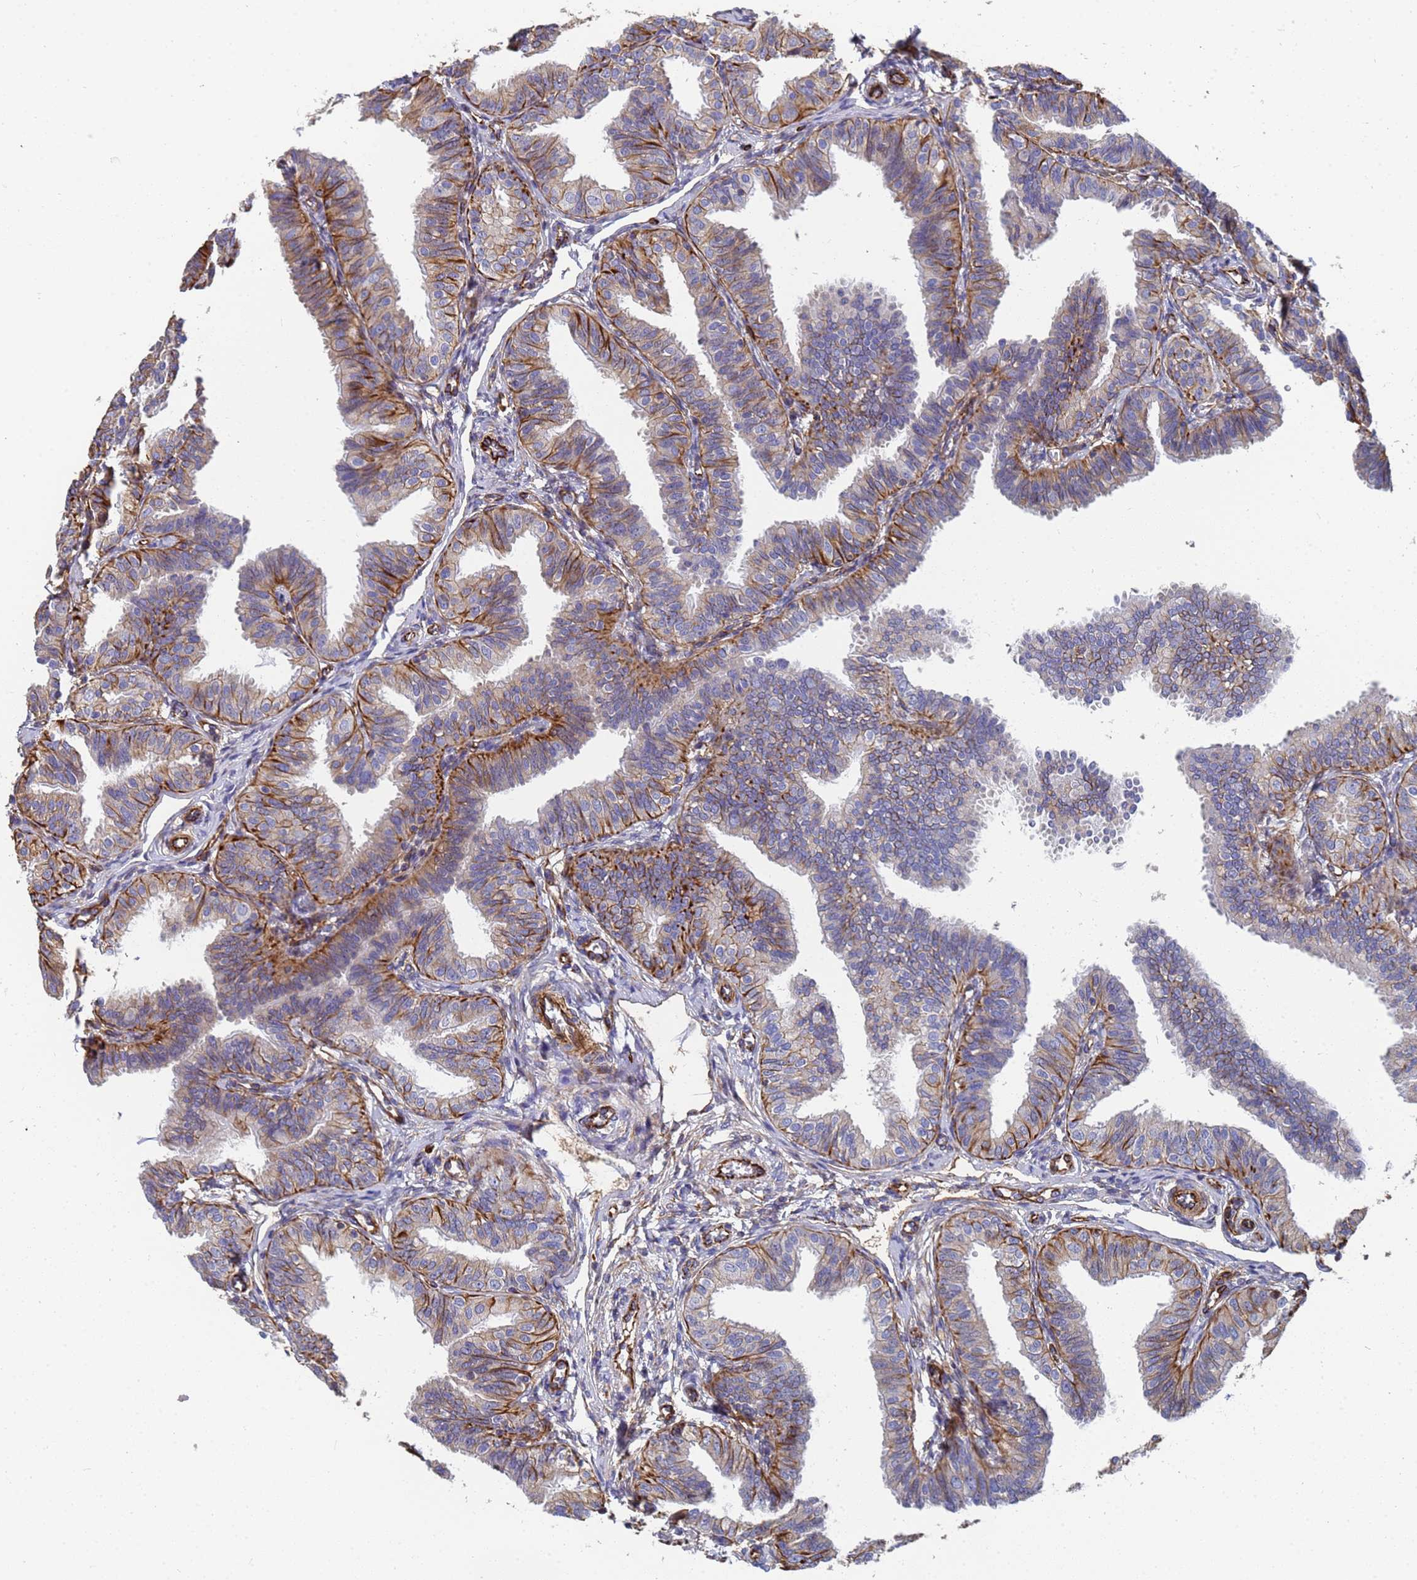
{"staining": {"intensity": "negative", "quantity": "none", "location": "none"}, "tissue": "fallopian tube", "cell_type": "Glandular cells", "image_type": "normal", "snomed": [{"axis": "morphology", "description": "Normal tissue, NOS"}, {"axis": "topography", "description": "Fallopian tube"}], "caption": "A photomicrograph of fallopian tube stained for a protein shows no brown staining in glandular cells.", "gene": "SYT13", "patient": {"sex": "female", "age": 35}}